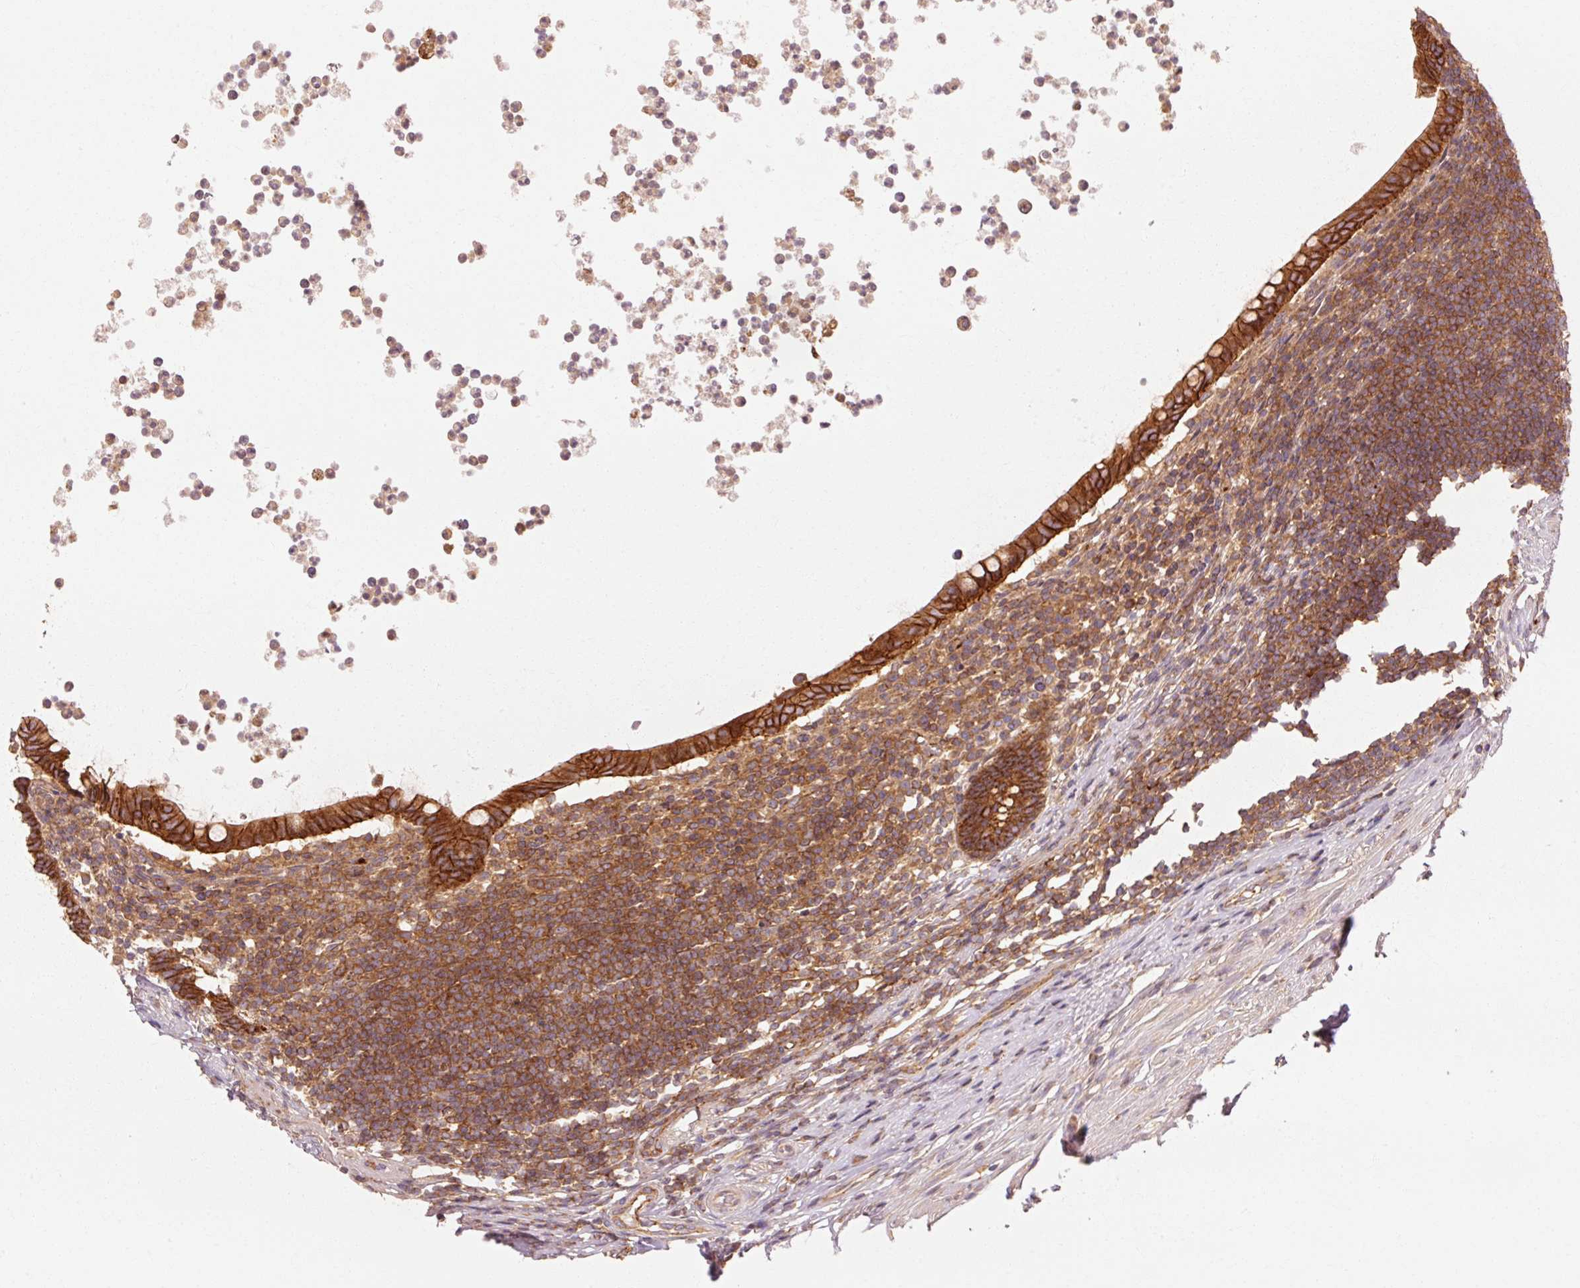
{"staining": {"intensity": "strong", "quantity": ">75%", "location": "cytoplasmic/membranous"}, "tissue": "appendix", "cell_type": "Glandular cells", "image_type": "normal", "snomed": [{"axis": "morphology", "description": "Normal tissue, NOS"}, {"axis": "topography", "description": "Appendix"}], "caption": "Immunohistochemistry (IHC) micrograph of normal appendix: human appendix stained using immunohistochemistry exhibits high levels of strong protein expression localized specifically in the cytoplasmic/membranous of glandular cells, appearing as a cytoplasmic/membranous brown color.", "gene": "CTNNA1", "patient": {"sex": "female", "age": 56}}